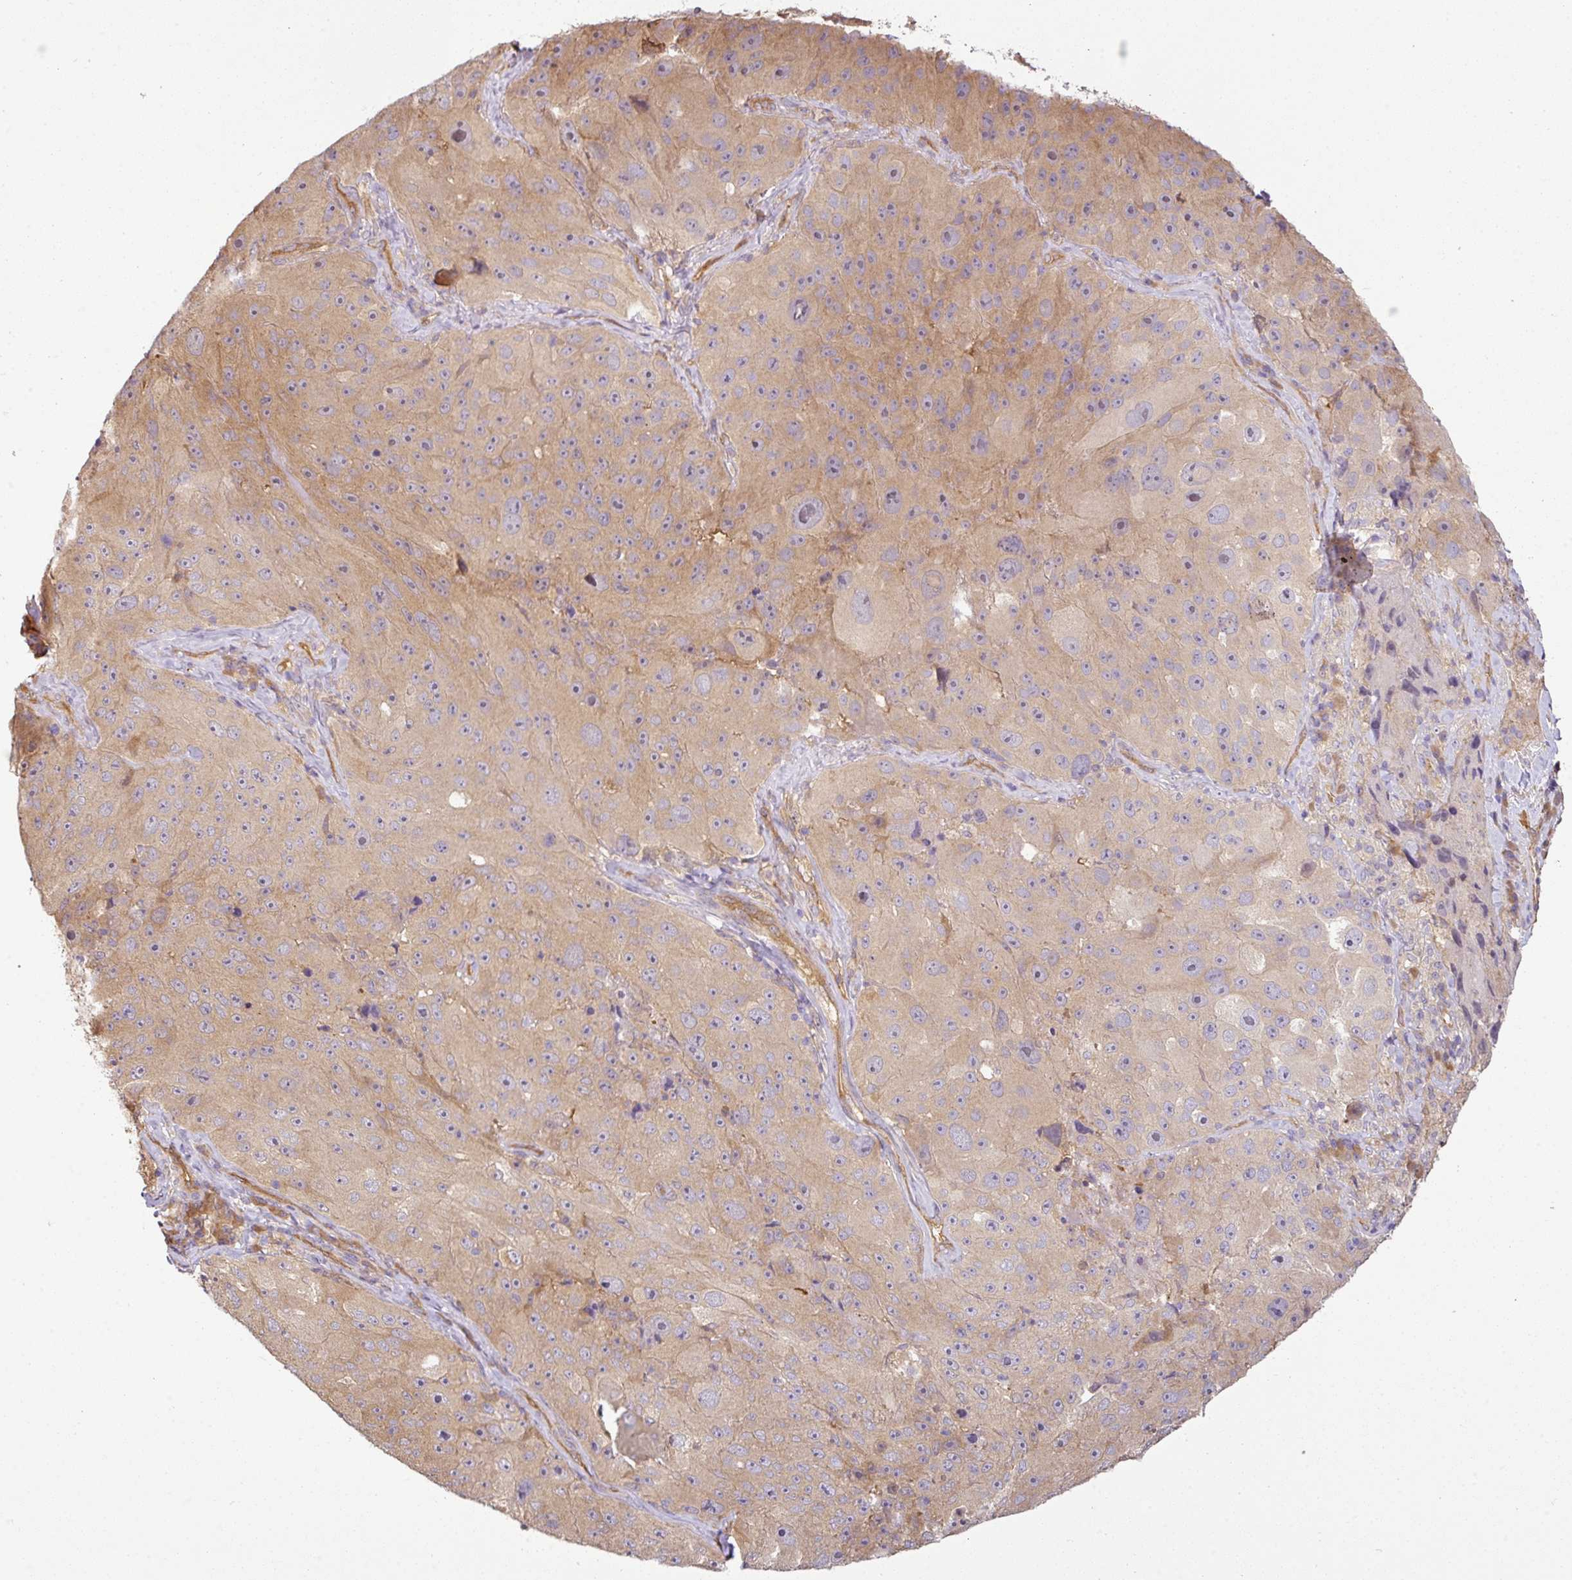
{"staining": {"intensity": "weak", "quantity": "25%-75%", "location": "cytoplasmic/membranous"}, "tissue": "melanoma", "cell_type": "Tumor cells", "image_type": "cancer", "snomed": [{"axis": "morphology", "description": "Malignant melanoma, Metastatic site"}, {"axis": "topography", "description": "Lymph node"}], "caption": "Immunohistochemistry (IHC) image of human melanoma stained for a protein (brown), which exhibits low levels of weak cytoplasmic/membranous staining in approximately 25%-75% of tumor cells.", "gene": "ANKRD18A", "patient": {"sex": "male", "age": 62}}